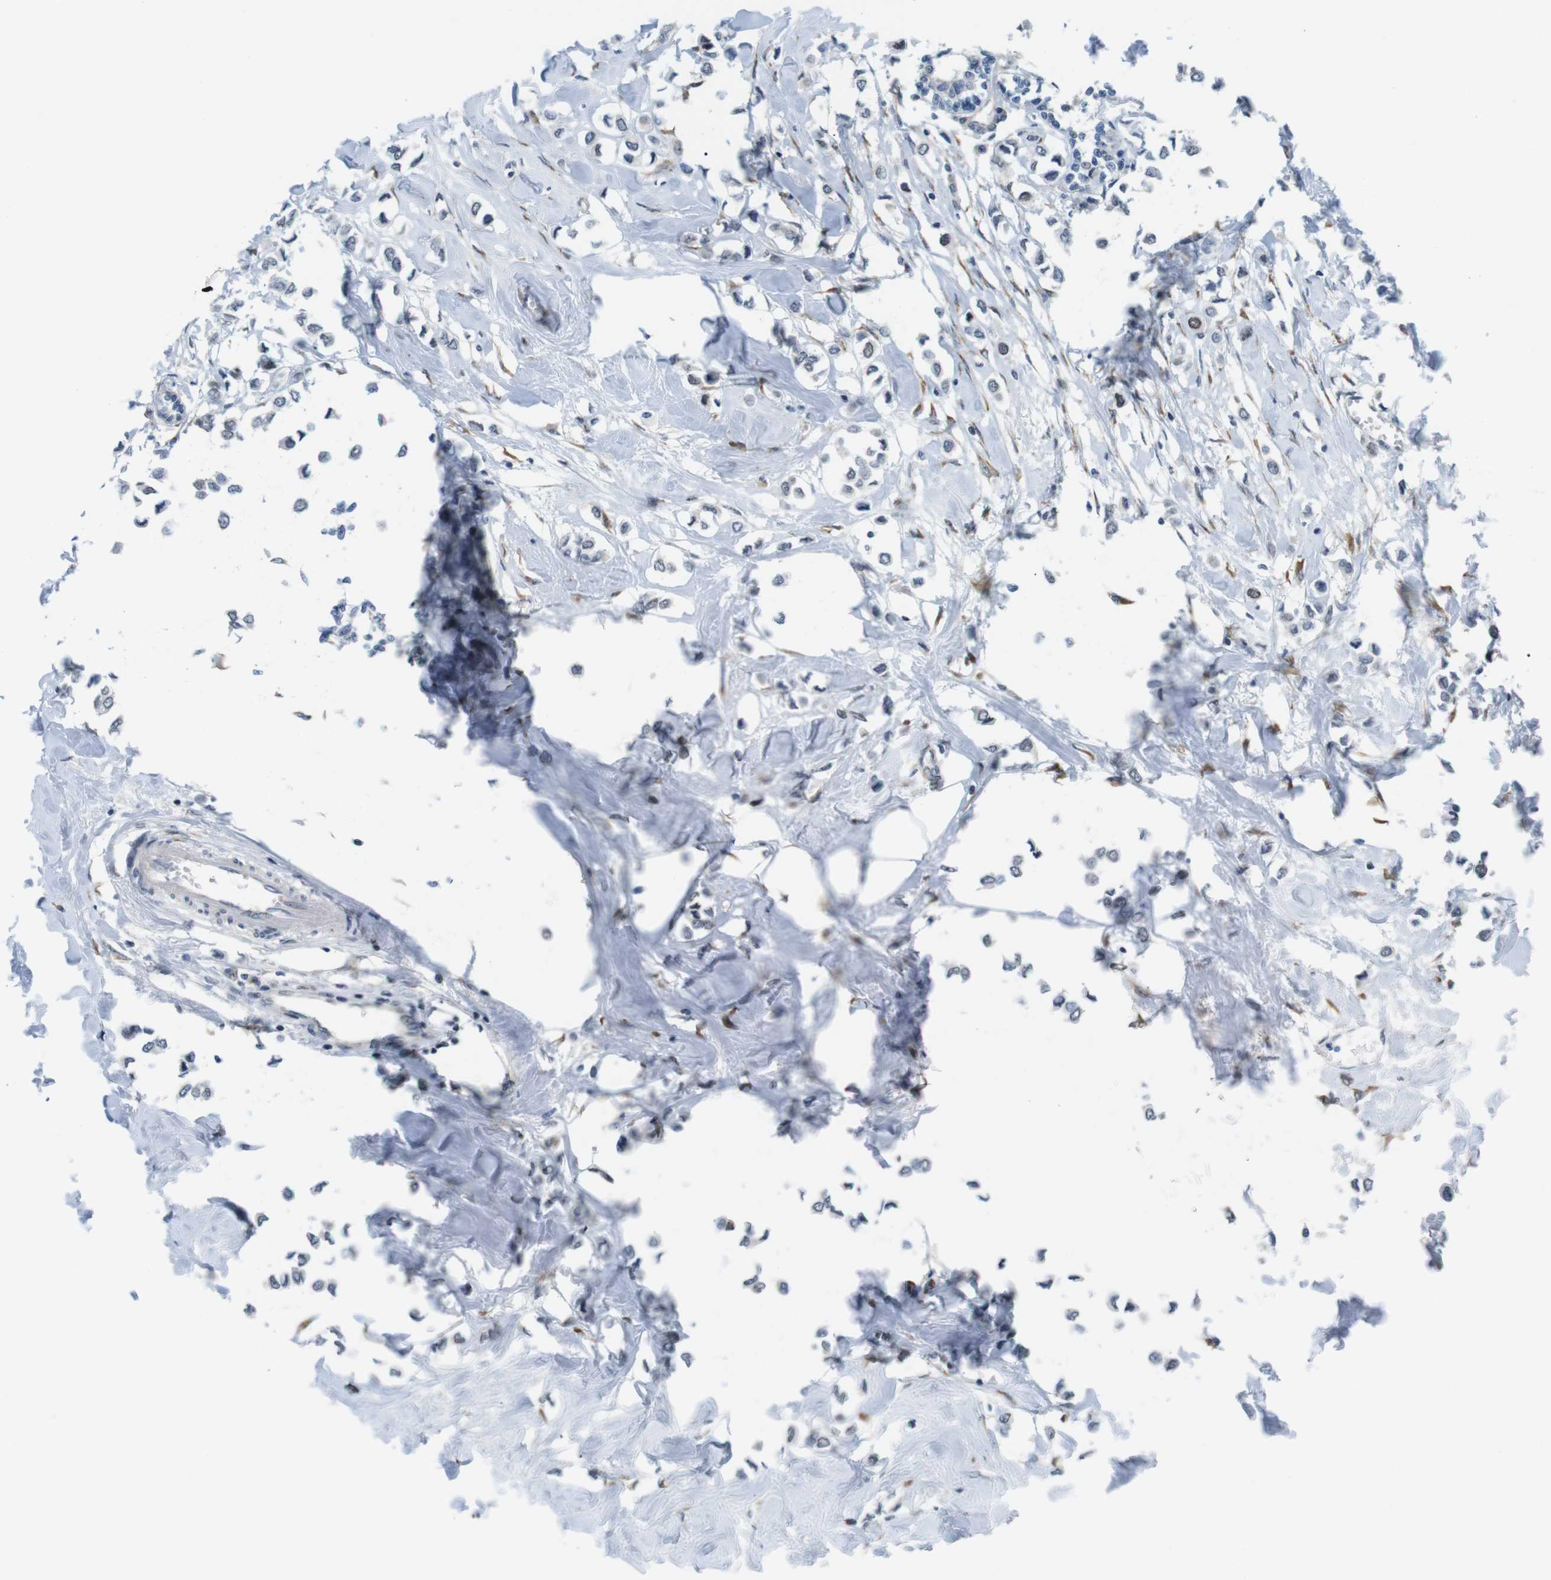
{"staining": {"intensity": "weak", "quantity": "<25%", "location": "nuclear"}, "tissue": "breast cancer", "cell_type": "Tumor cells", "image_type": "cancer", "snomed": [{"axis": "morphology", "description": "Lobular carcinoma"}, {"axis": "topography", "description": "Breast"}], "caption": "Immunohistochemical staining of breast cancer (lobular carcinoma) exhibits no significant positivity in tumor cells.", "gene": "SMCO2", "patient": {"sex": "female", "age": 51}}